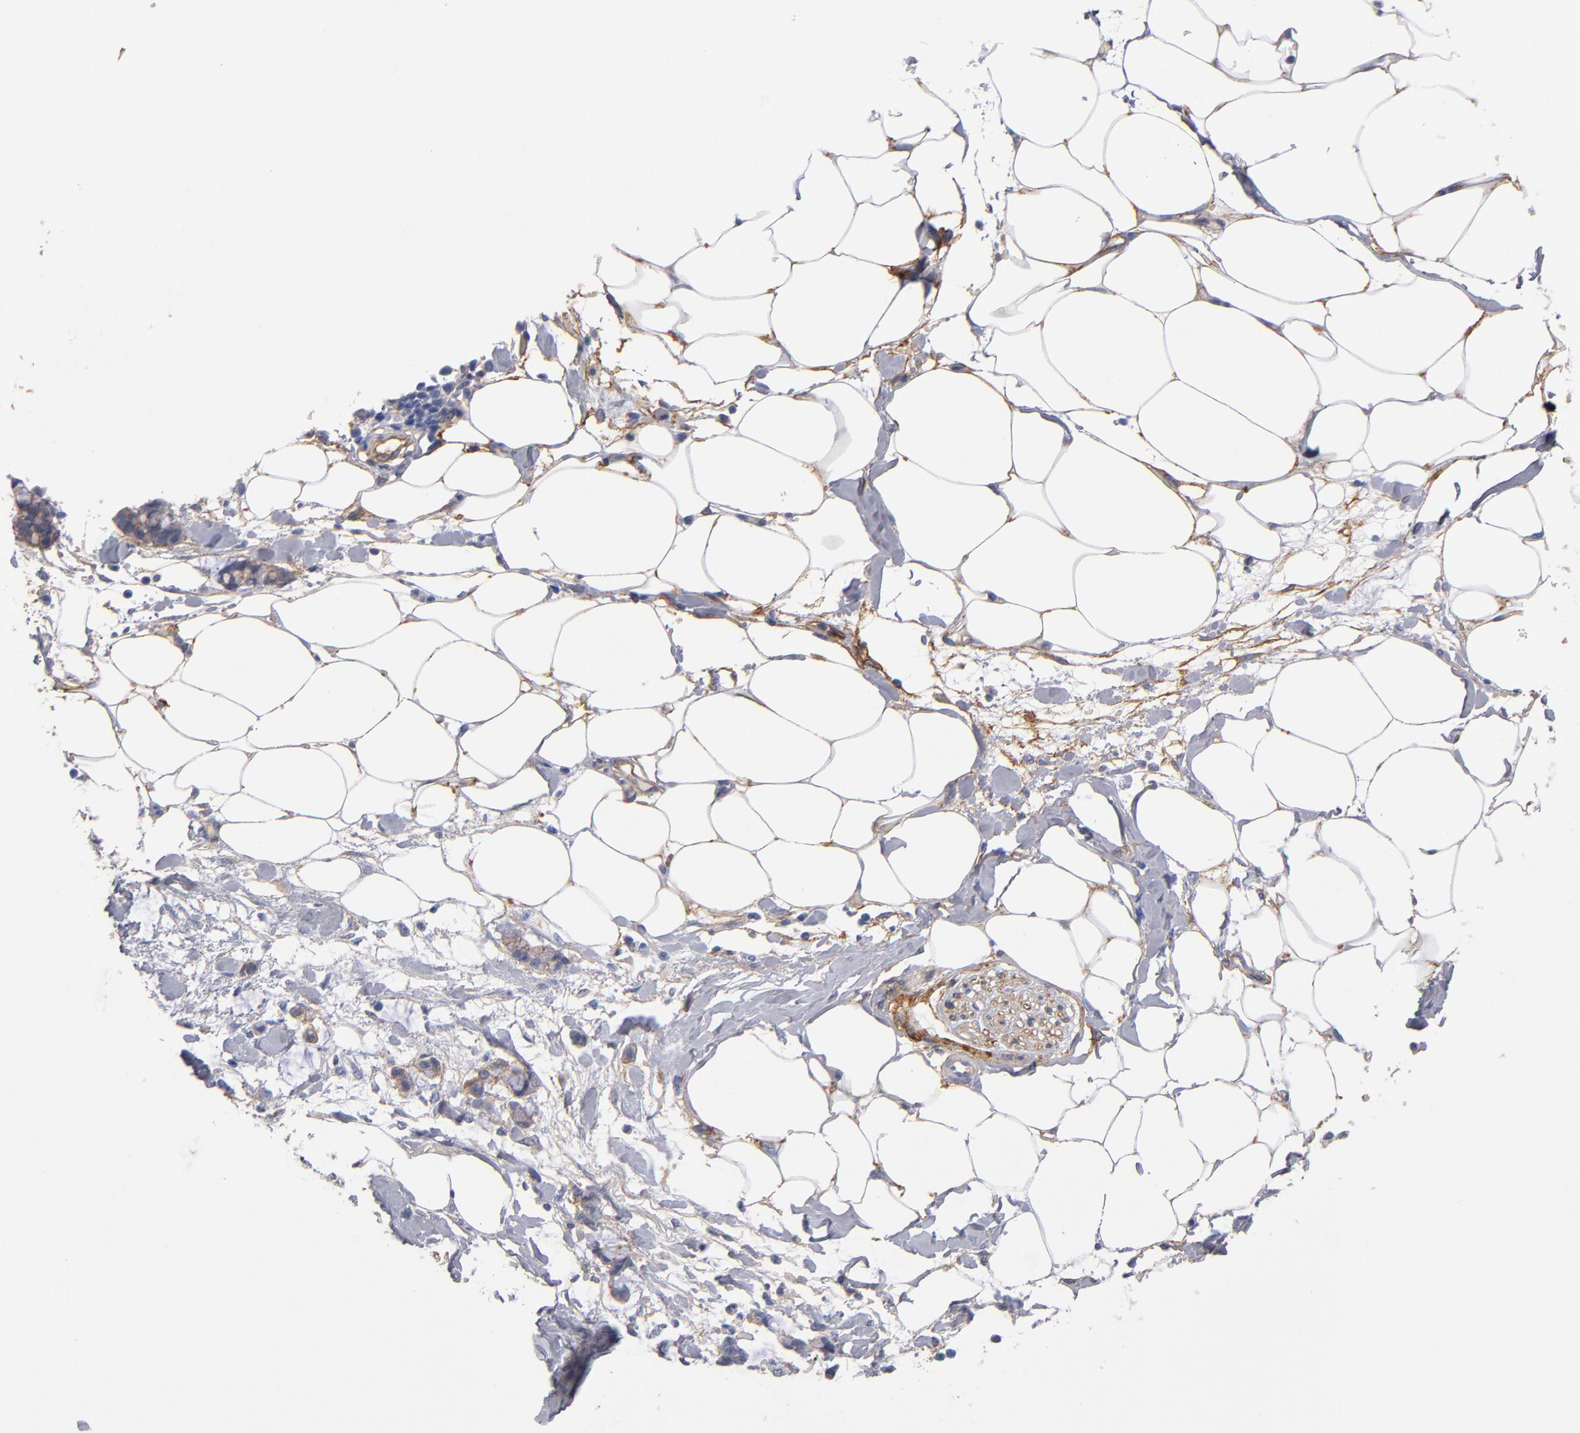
{"staining": {"intensity": "moderate", "quantity": "25%-75%", "location": "cytoplasmic/membranous"}, "tissue": "adipose tissue", "cell_type": "Adipocytes", "image_type": "normal", "snomed": [{"axis": "morphology", "description": "Normal tissue, NOS"}, {"axis": "morphology", "description": "Adenocarcinoma, NOS"}, {"axis": "topography", "description": "Colon"}, {"axis": "topography", "description": "Peripheral nerve tissue"}], "caption": "Normal adipose tissue displays moderate cytoplasmic/membranous expression in approximately 25%-75% of adipocytes.", "gene": "PLSCR4", "patient": {"sex": "male", "age": 14}}